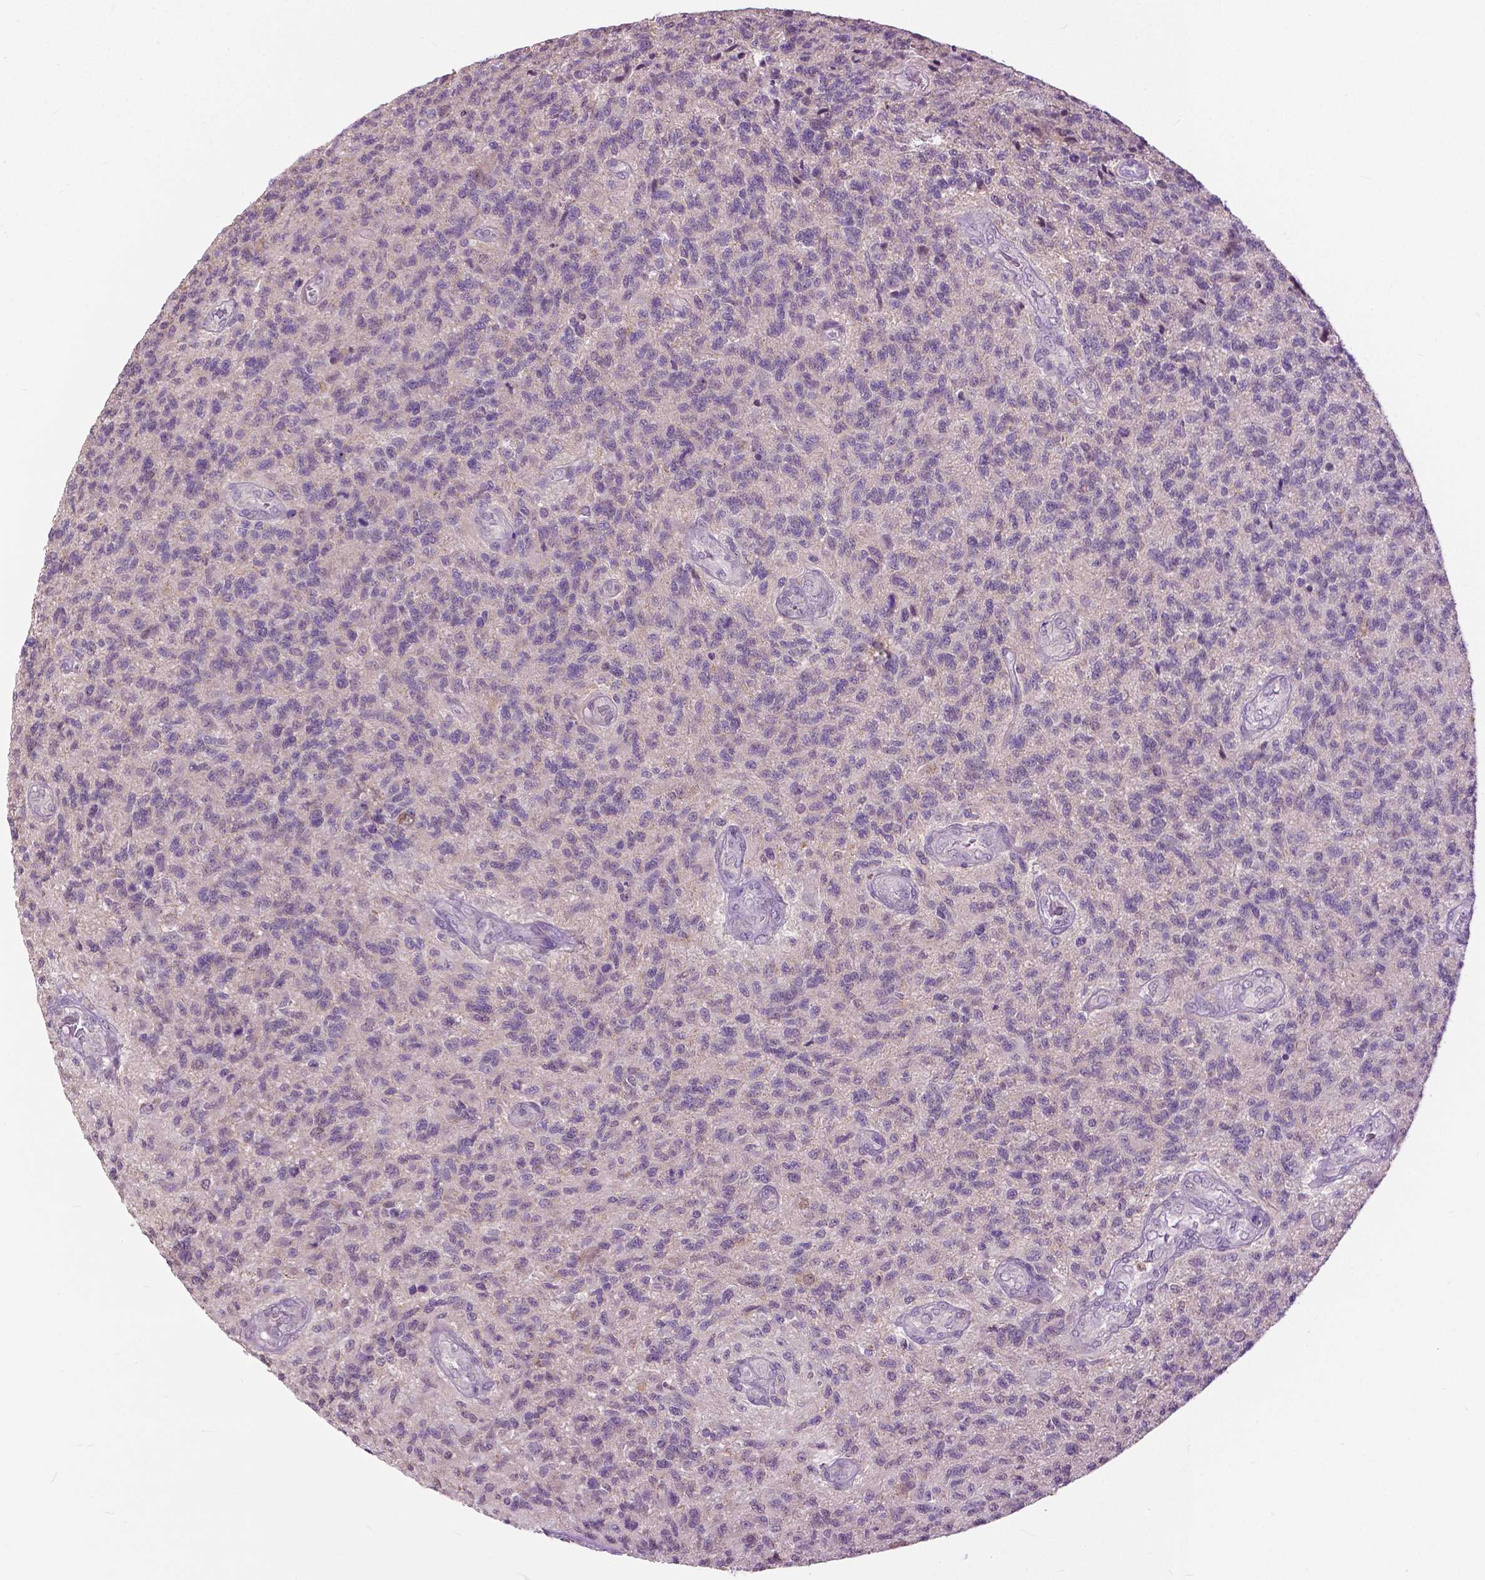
{"staining": {"intensity": "negative", "quantity": "none", "location": "none"}, "tissue": "glioma", "cell_type": "Tumor cells", "image_type": "cancer", "snomed": [{"axis": "morphology", "description": "Glioma, malignant, High grade"}, {"axis": "topography", "description": "Brain"}], "caption": "DAB (3,3'-diaminobenzidine) immunohistochemical staining of glioma reveals no significant staining in tumor cells.", "gene": "TTC9B", "patient": {"sex": "male", "age": 56}}